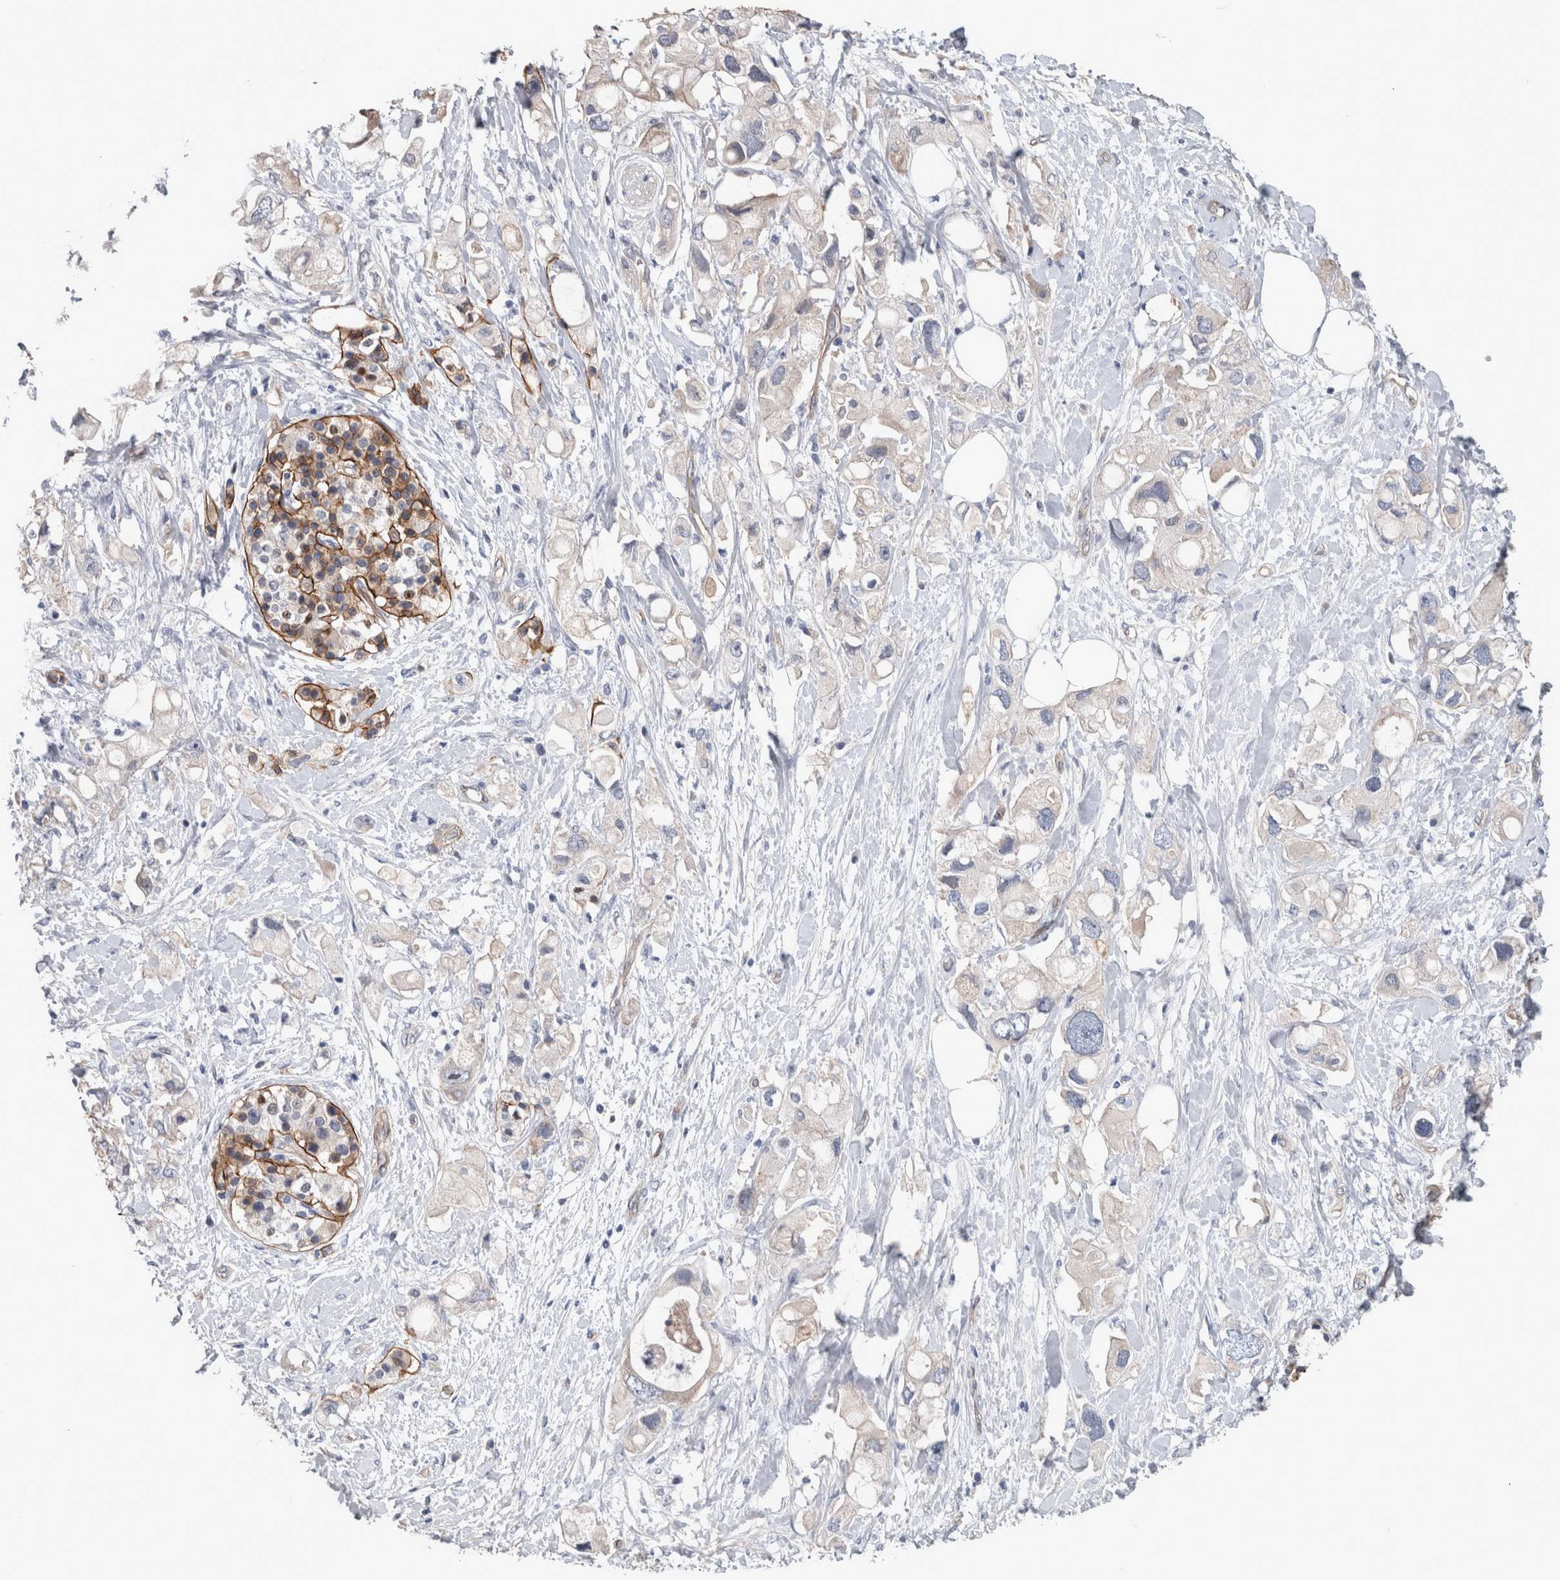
{"staining": {"intensity": "weak", "quantity": "<25%", "location": "cytoplasmic/membranous"}, "tissue": "pancreatic cancer", "cell_type": "Tumor cells", "image_type": "cancer", "snomed": [{"axis": "morphology", "description": "Adenocarcinoma, NOS"}, {"axis": "topography", "description": "Pancreas"}], "caption": "Immunohistochemical staining of human pancreatic cancer (adenocarcinoma) reveals no significant expression in tumor cells.", "gene": "BCAM", "patient": {"sex": "female", "age": 56}}